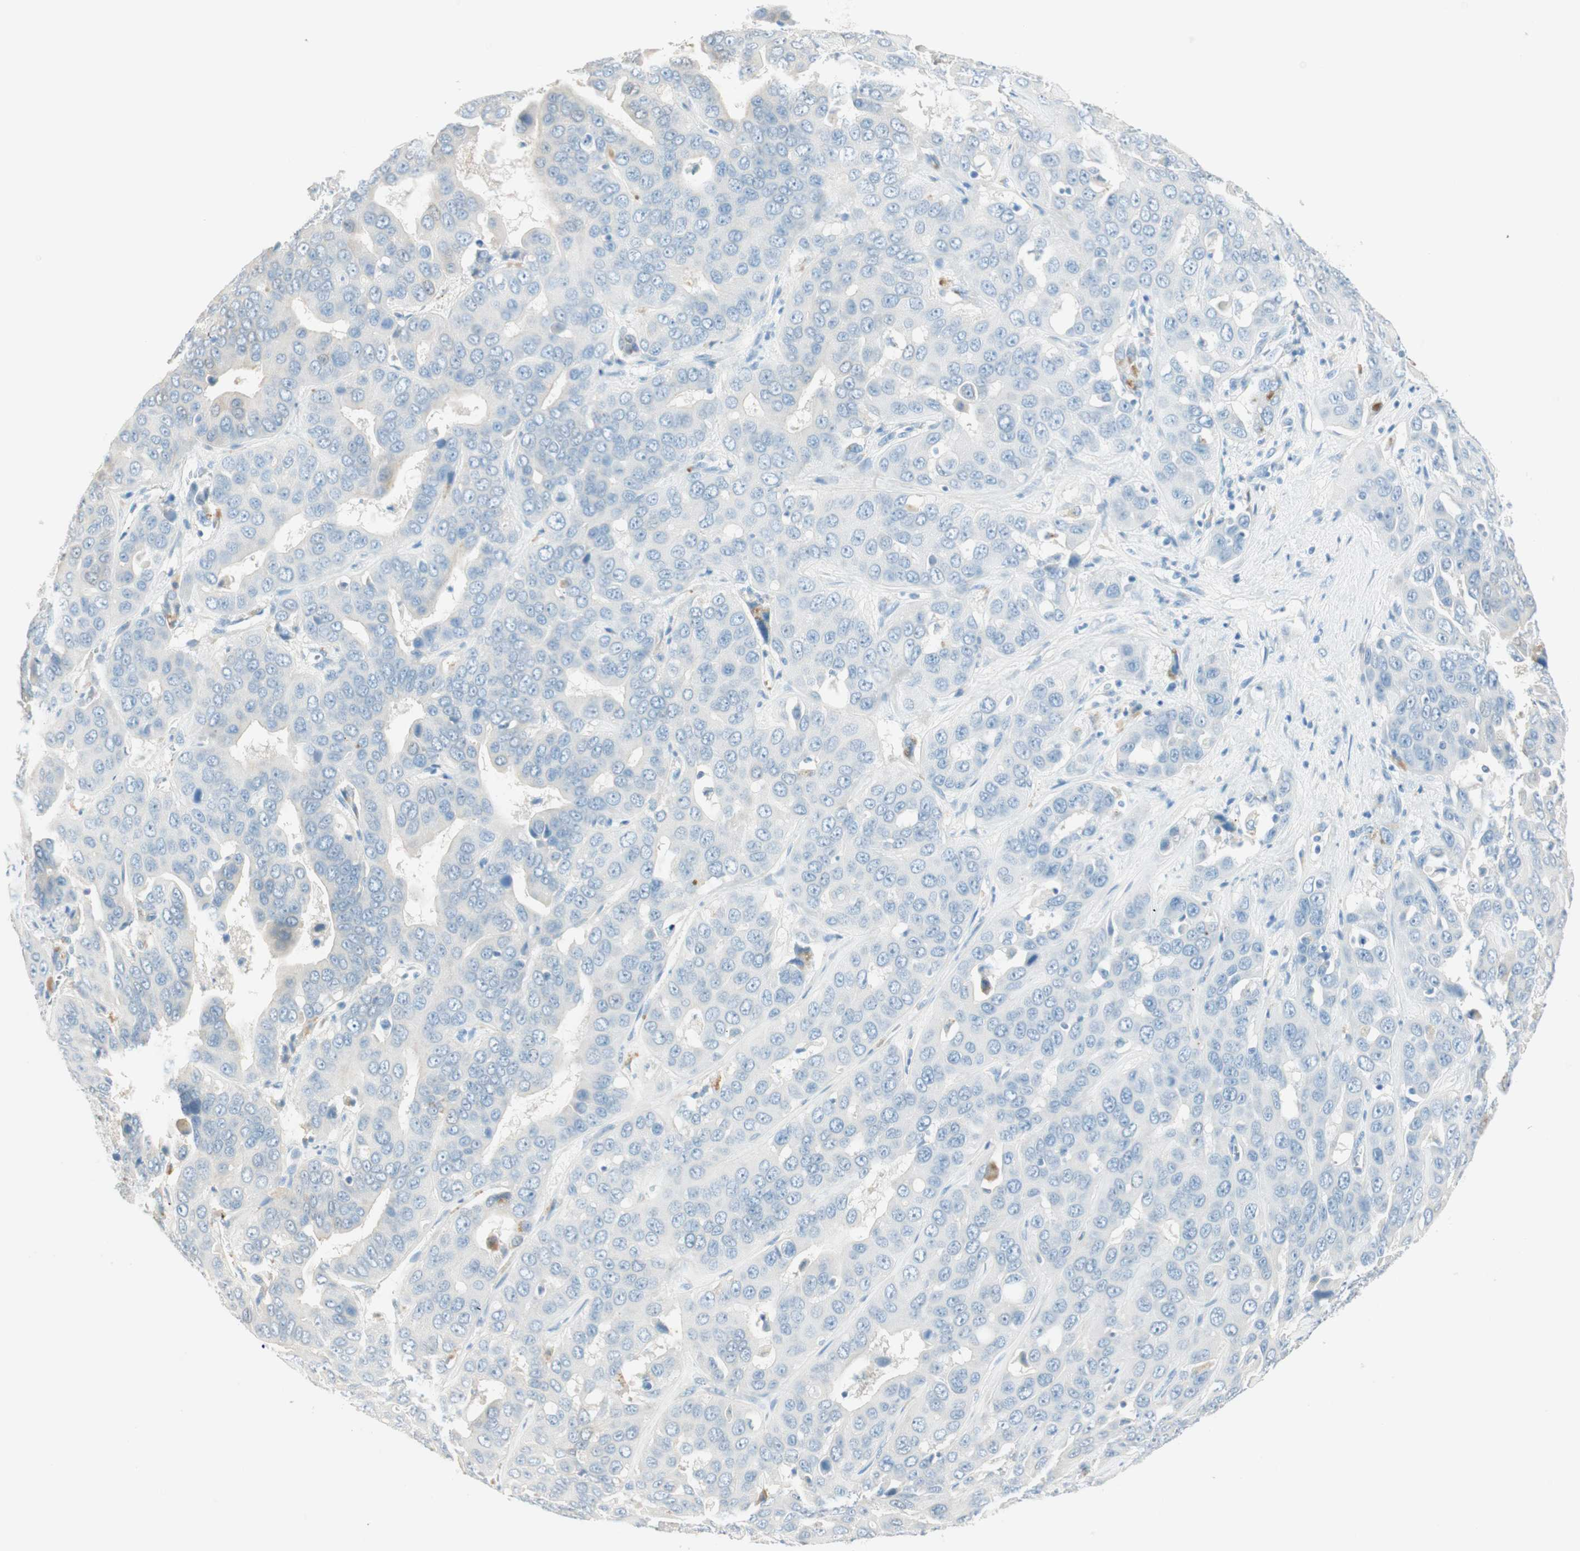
{"staining": {"intensity": "moderate", "quantity": "<25%", "location": "cytoplasmic/membranous,nuclear"}, "tissue": "liver cancer", "cell_type": "Tumor cells", "image_type": "cancer", "snomed": [{"axis": "morphology", "description": "Cholangiocarcinoma"}, {"axis": "topography", "description": "Liver"}], "caption": "Protein staining reveals moderate cytoplasmic/membranous and nuclear expression in approximately <25% of tumor cells in liver cholangiocarcinoma. (DAB (3,3'-diaminobenzidine) IHC with brightfield microscopy, high magnification).", "gene": "HPGD", "patient": {"sex": "female", "age": 52}}